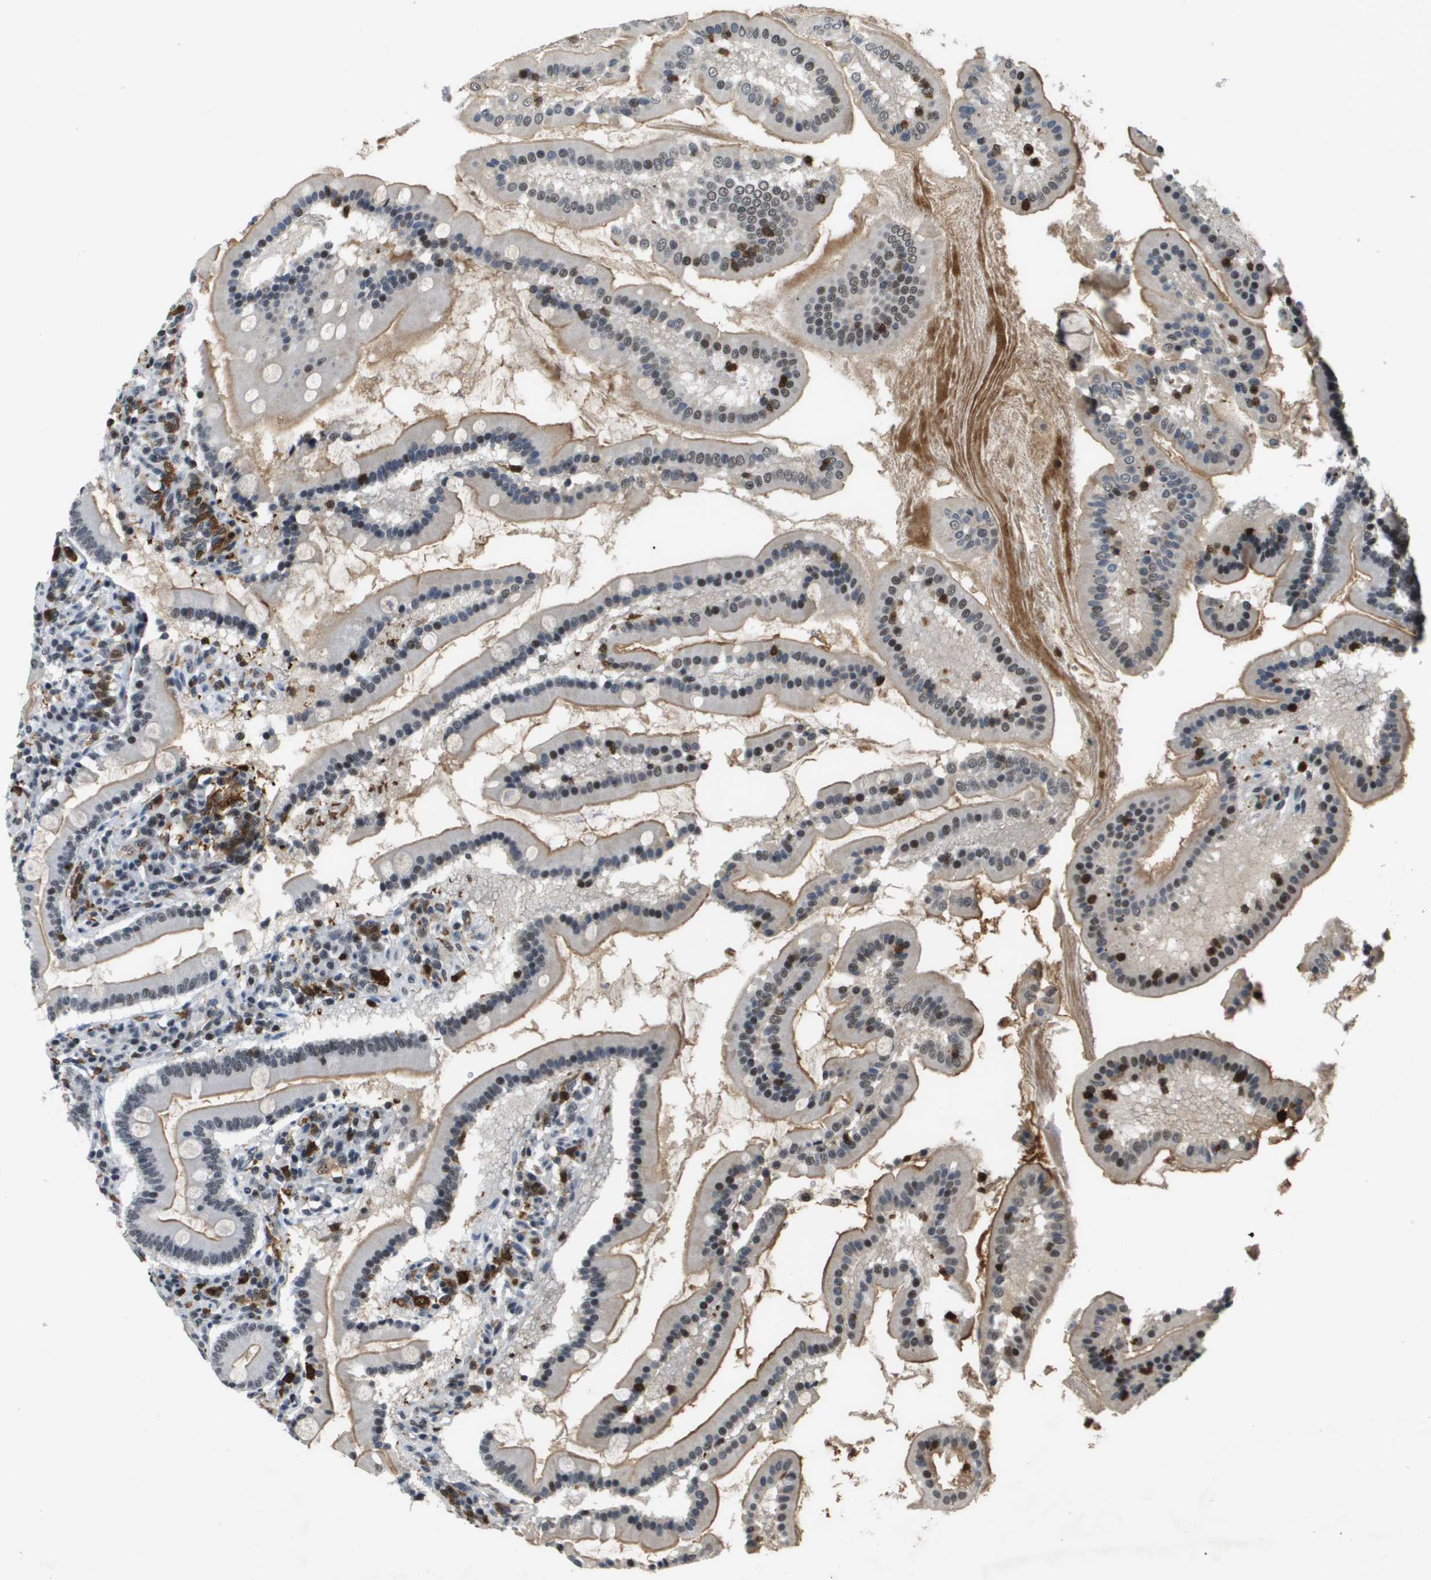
{"staining": {"intensity": "strong", "quantity": "25%-75%", "location": "cytoplasmic/membranous,nuclear"}, "tissue": "duodenum", "cell_type": "Glandular cells", "image_type": "normal", "snomed": [{"axis": "morphology", "description": "Normal tissue, NOS"}, {"axis": "topography", "description": "Duodenum"}], "caption": "Approximately 25%-75% of glandular cells in unremarkable duodenum exhibit strong cytoplasmic/membranous,nuclear protein staining as visualized by brown immunohistochemical staining.", "gene": "EP400", "patient": {"sex": "male", "age": 50}}